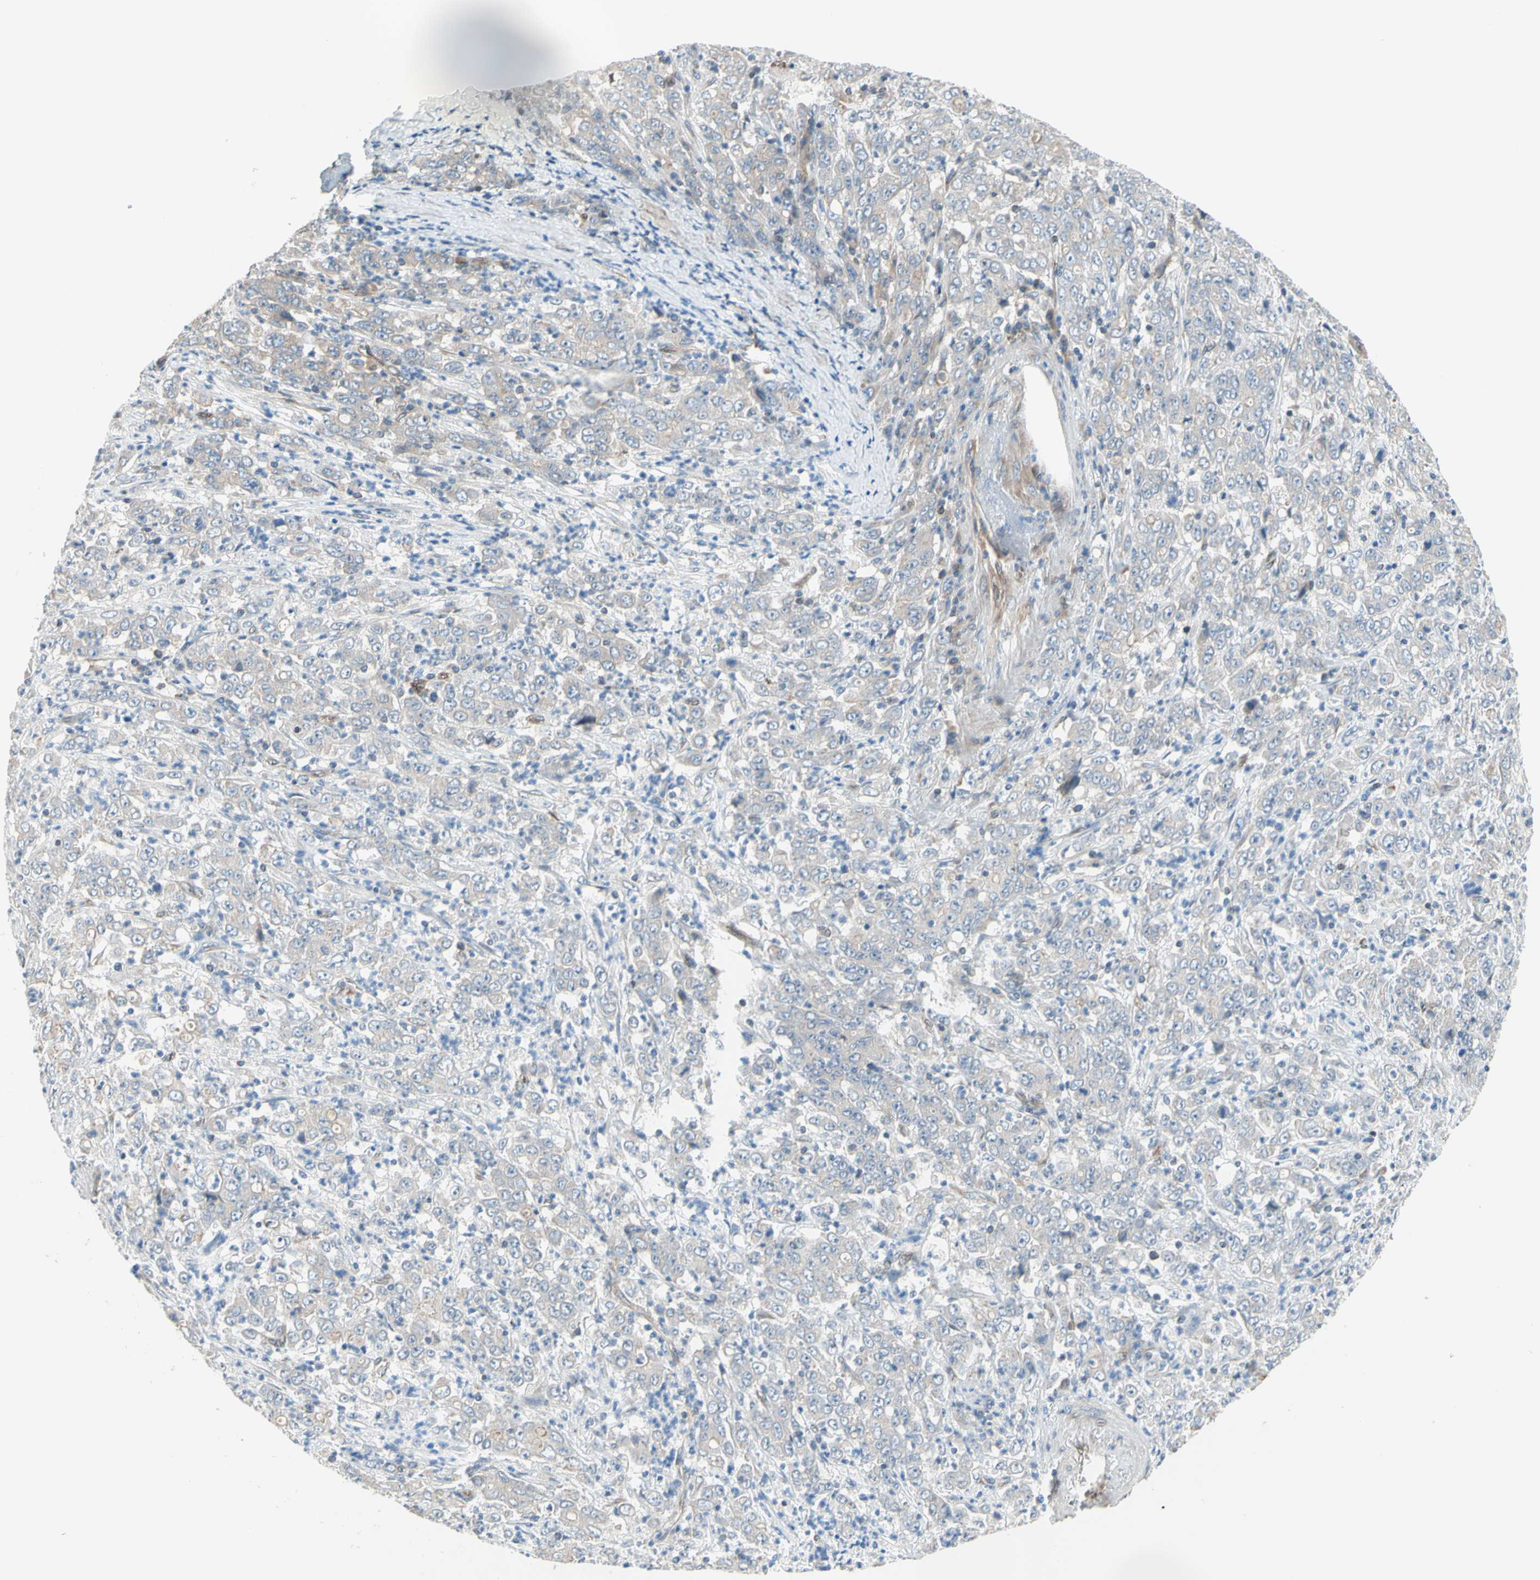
{"staining": {"intensity": "weak", "quantity": "<25%", "location": "cytoplasmic/membranous"}, "tissue": "stomach cancer", "cell_type": "Tumor cells", "image_type": "cancer", "snomed": [{"axis": "morphology", "description": "Adenocarcinoma, NOS"}, {"axis": "topography", "description": "Stomach, lower"}], "caption": "Micrograph shows no protein expression in tumor cells of stomach adenocarcinoma tissue. (Brightfield microscopy of DAB (3,3'-diaminobenzidine) immunohistochemistry (IHC) at high magnification).", "gene": "TRAF2", "patient": {"sex": "female", "age": 71}}